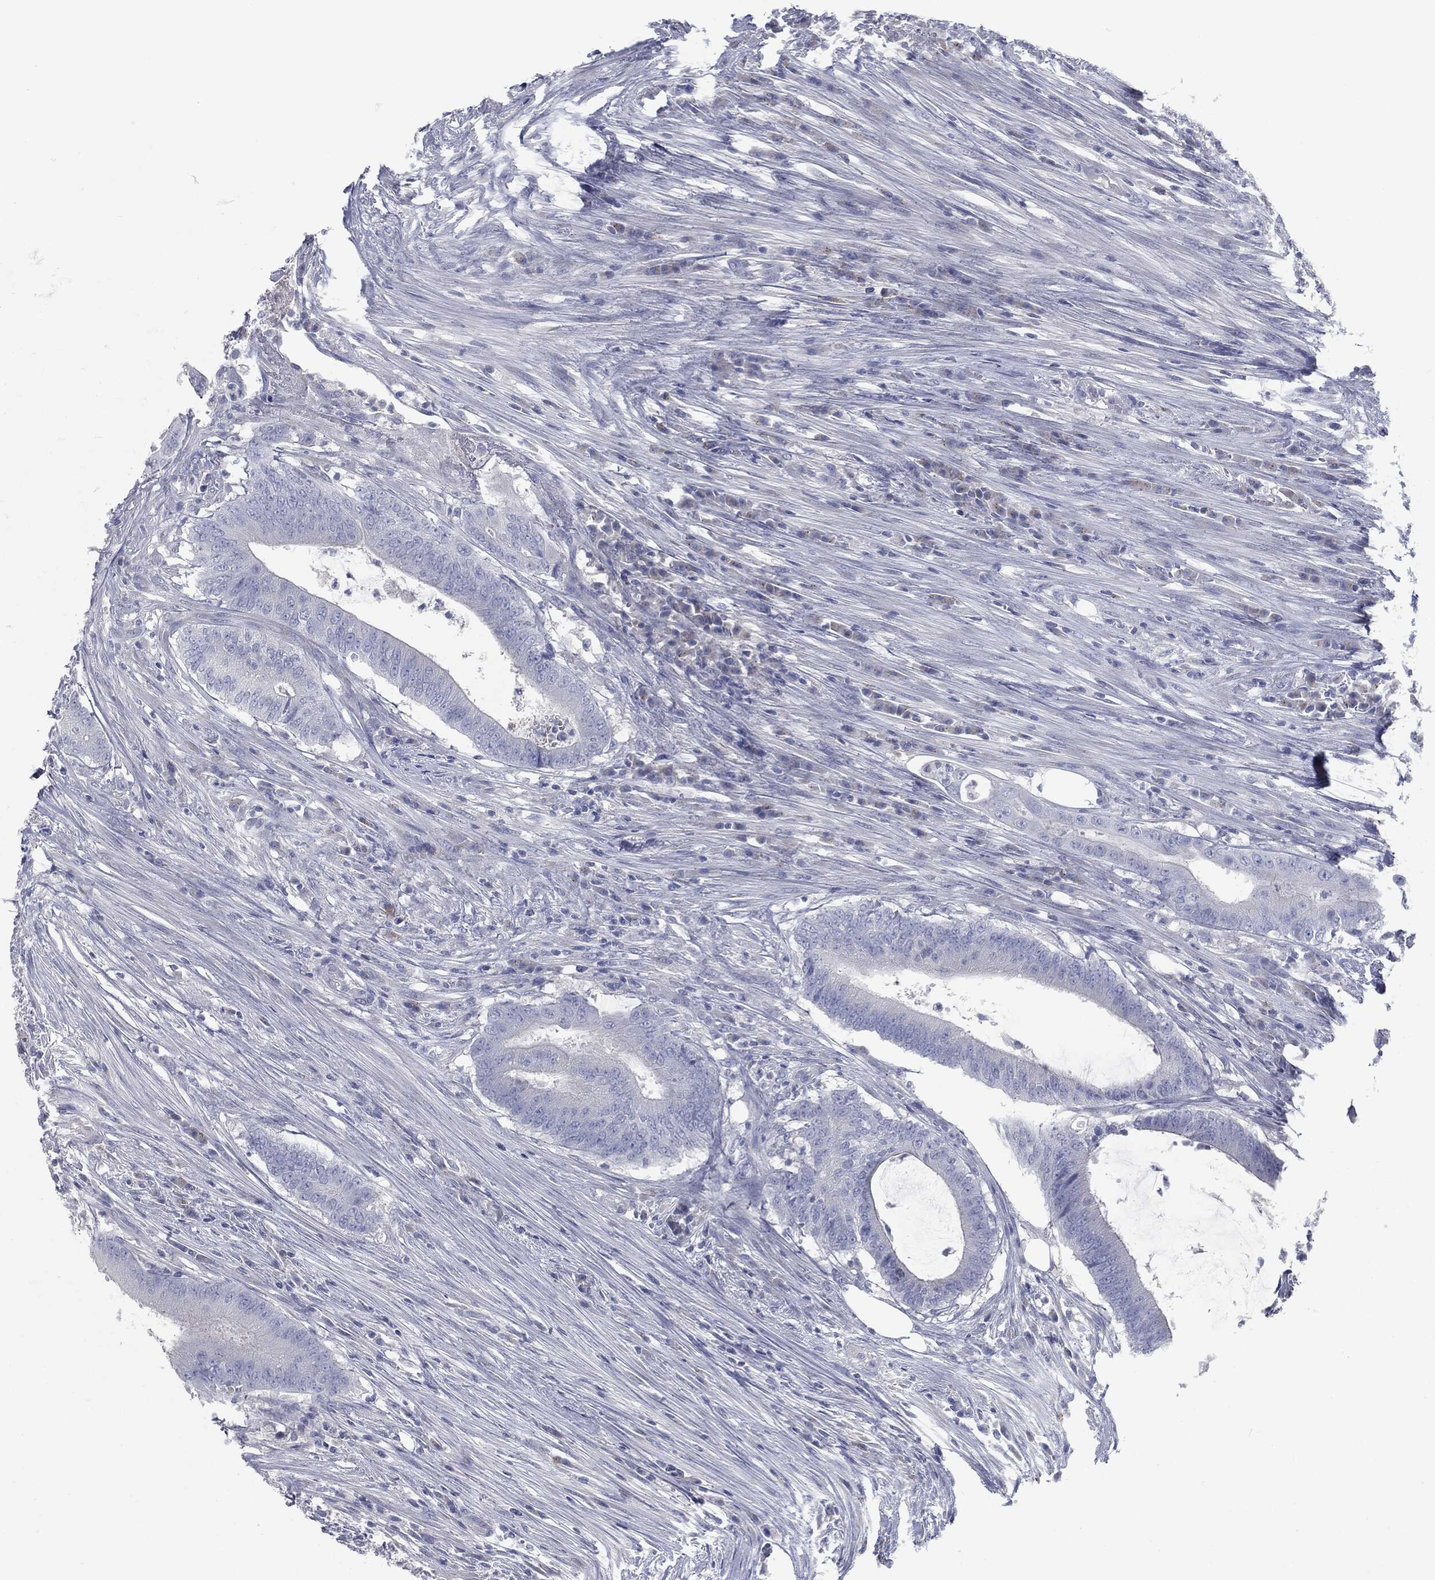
{"staining": {"intensity": "negative", "quantity": "none", "location": "none"}, "tissue": "colorectal cancer", "cell_type": "Tumor cells", "image_type": "cancer", "snomed": [{"axis": "morphology", "description": "Adenocarcinoma, NOS"}, {"axis": "topography", "description": "Colon"}], "caption": "A histopathology image of colorectal cancer stained for a protein displays no brown staining in tumor cells.", "gene": "CAV3", "patient": {"sex": "female", "age": 43}}